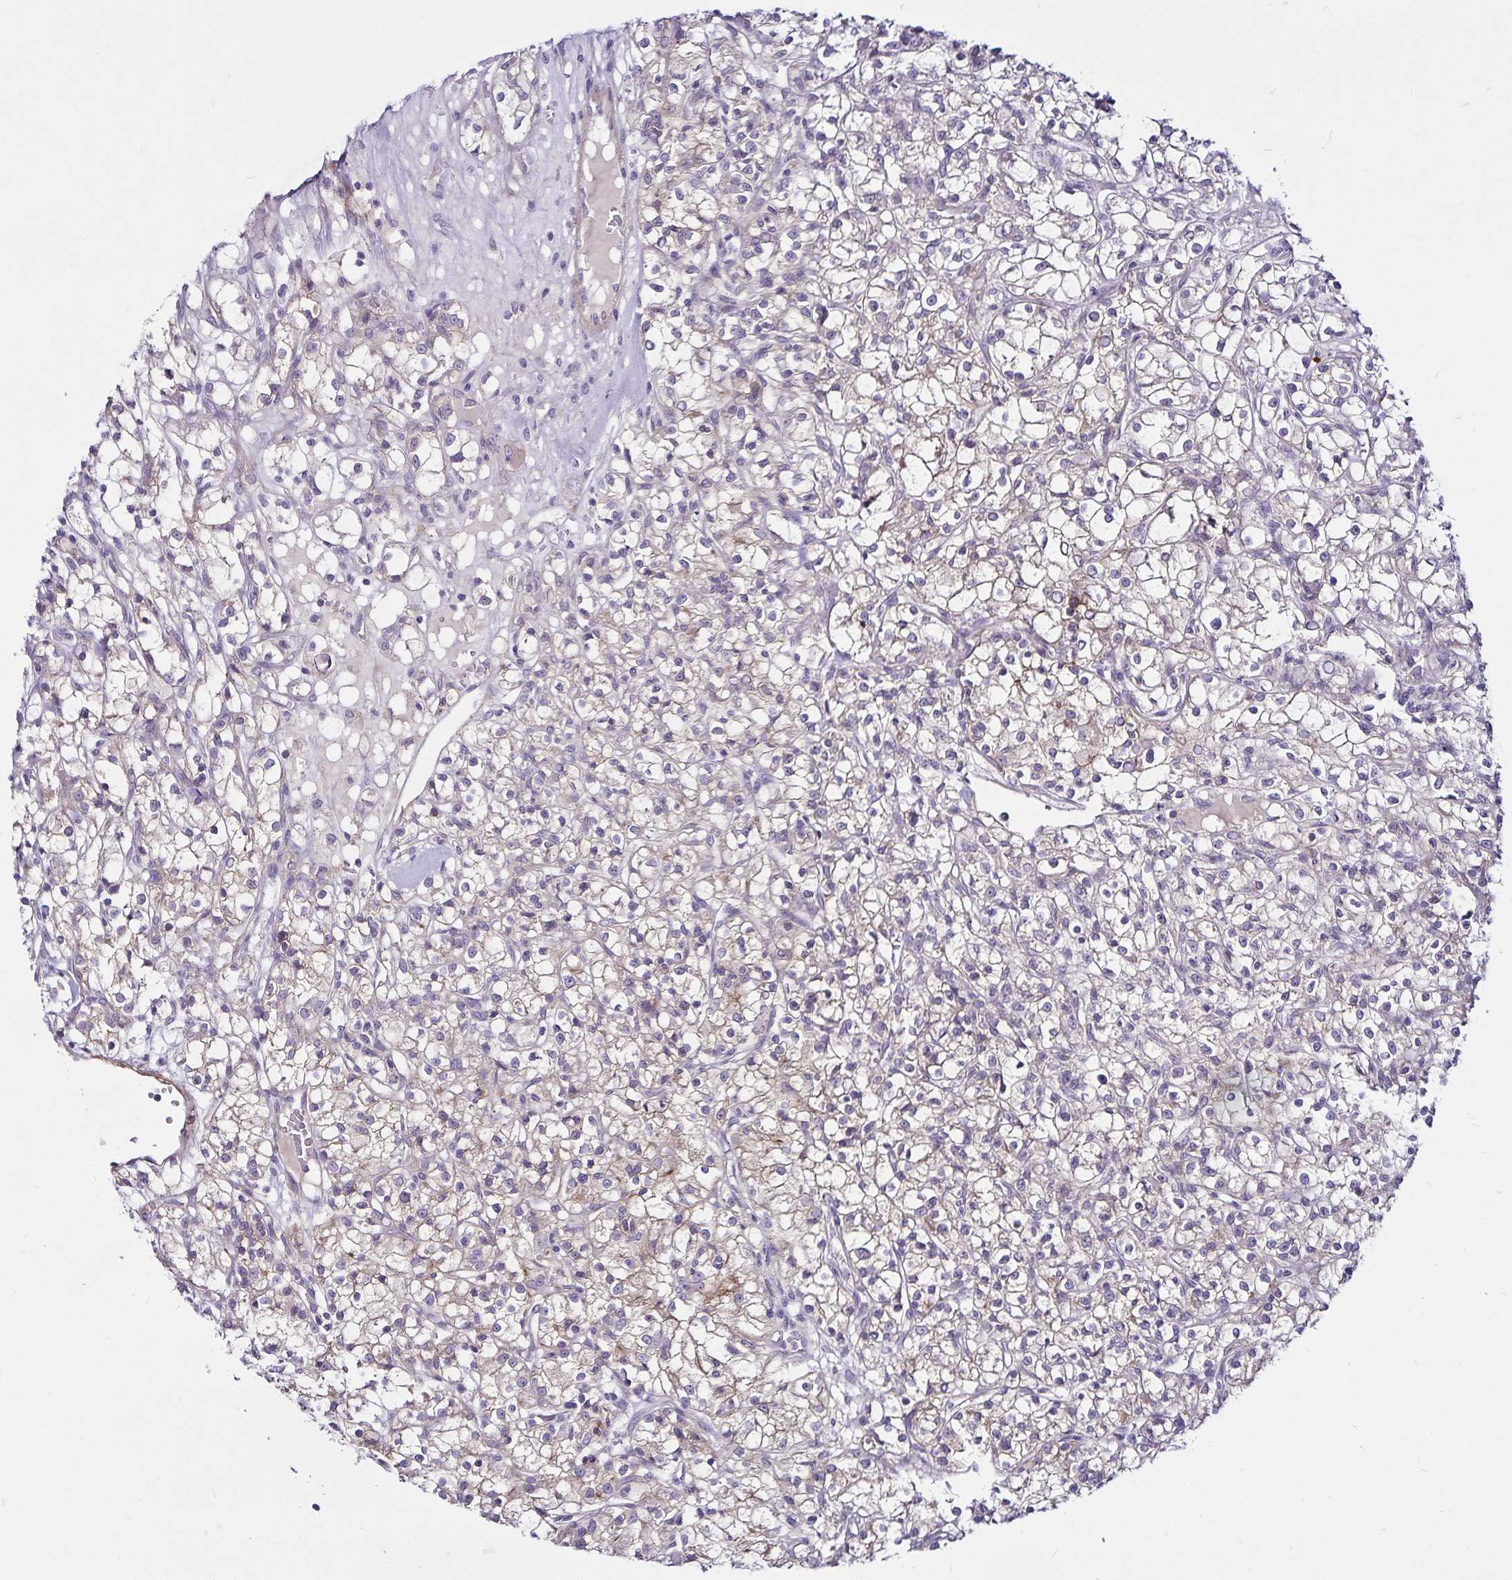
{"staining": {"intensity": "negative", "quantity": "none", "location": "none"}, "tissue": "renal cancer", "cell_type": "Tumor cells", "image_type": "cancer", "snomed": [{"axis": "morphology", "description": "Adenocarcinoma, NOS"}, {"axis": "topography", "description": "Kidney"}], "caption": "Renal cancer stained for a protein using IHC reveals no expression tumor cells.", "gene": "GNG12", "patient": {"sex": "female", "age": 59}}